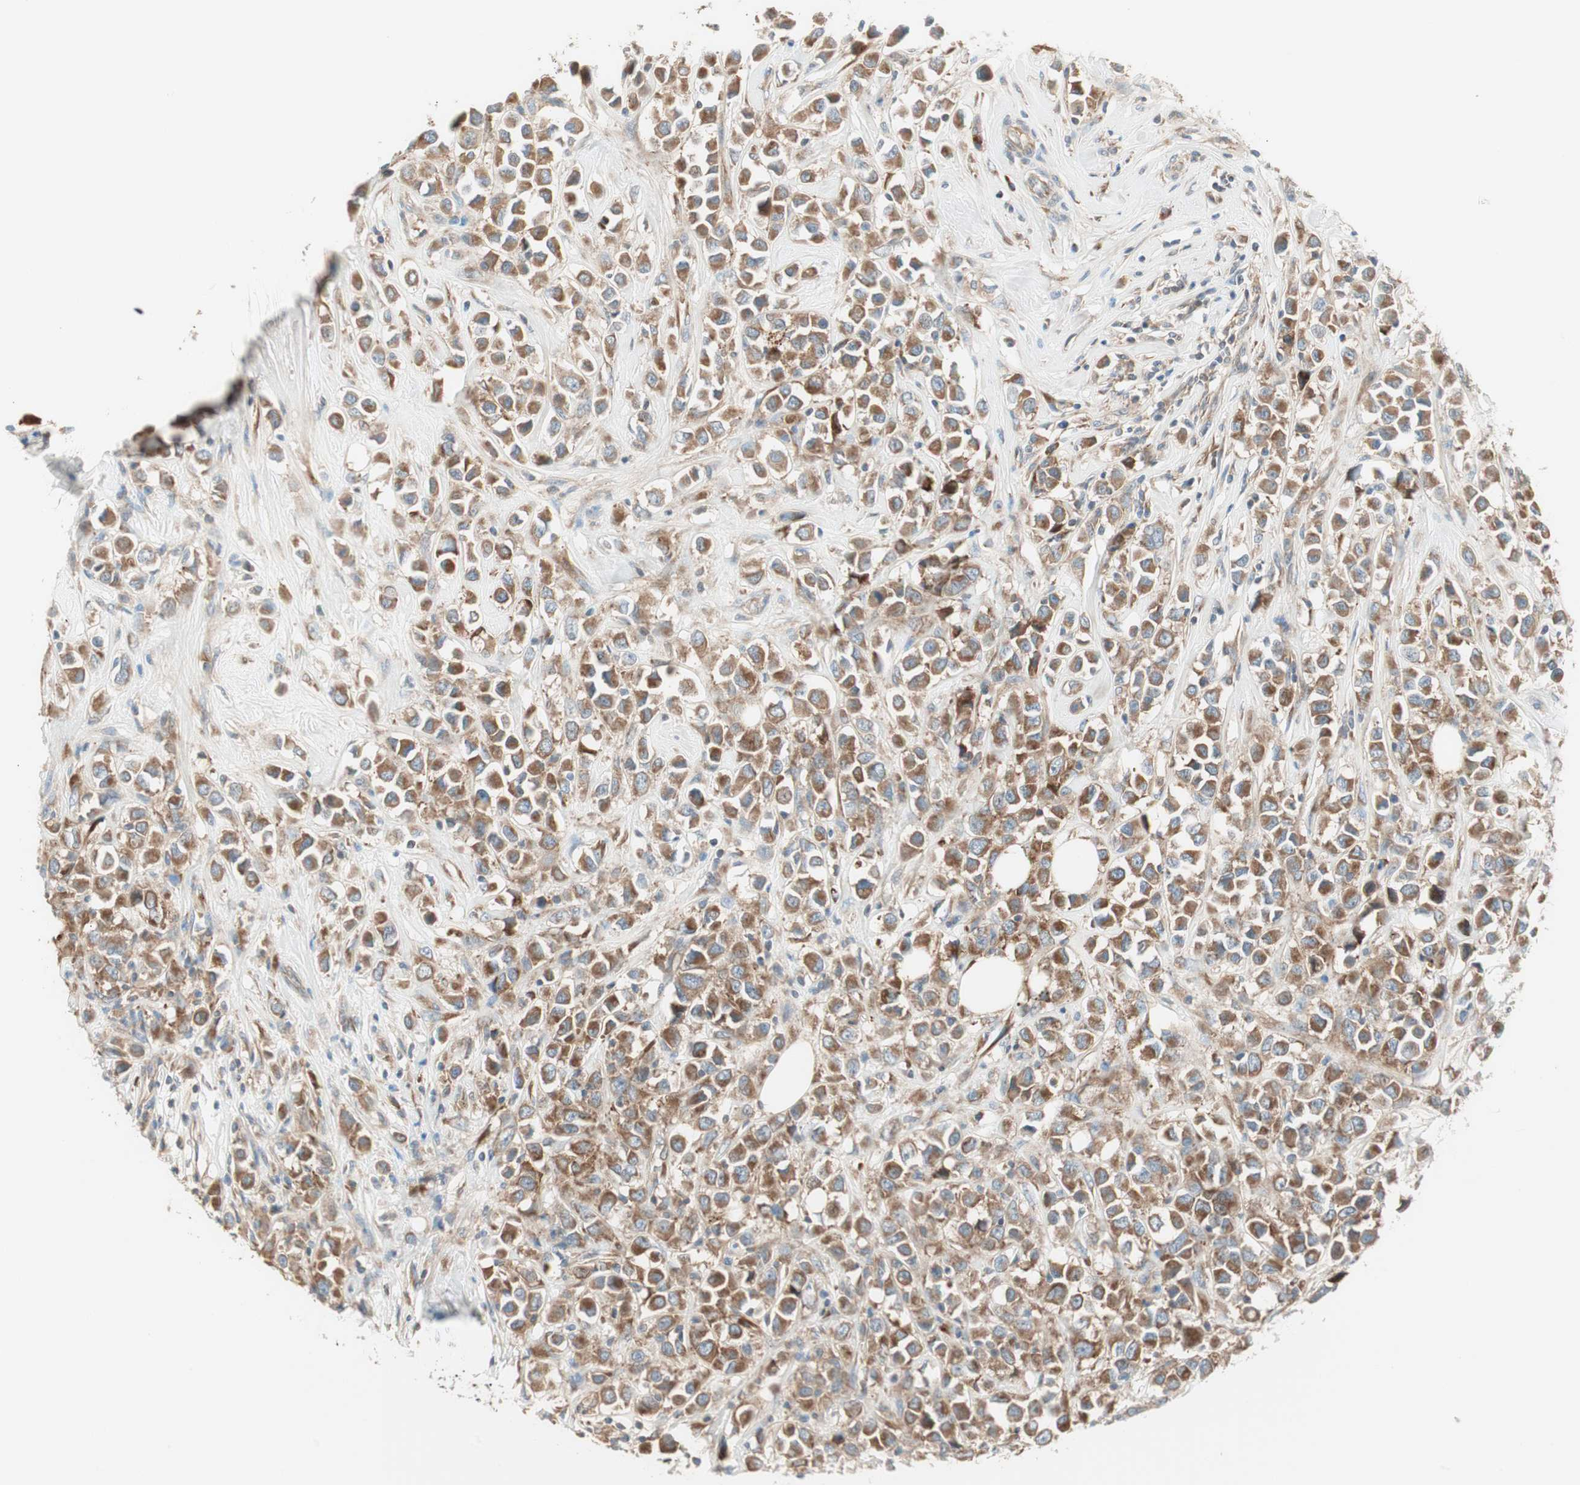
{"staining": {"intensity": "moderate", "quantity": ">75%", "location": "cytoplasmic/membranous"}, "tissue": "breast cancer", "cell_type": "Tumor cells", "image_type": "cancer", "snomed": [{"axis": "morphology", "description": "Duct carcinoma"}, {"axis": "topography", "description": "Breast"}], "caption": "Immunohistochemistry micrograph of human intraductal carcinoma (breast) stained for a protein (brown), which reveals medium levels of moderate cytoplasmic/membranous positivity in about >75% of tumor cells.", "gene": "RPL23", "patient": {"sex": "female", "age": 61}}